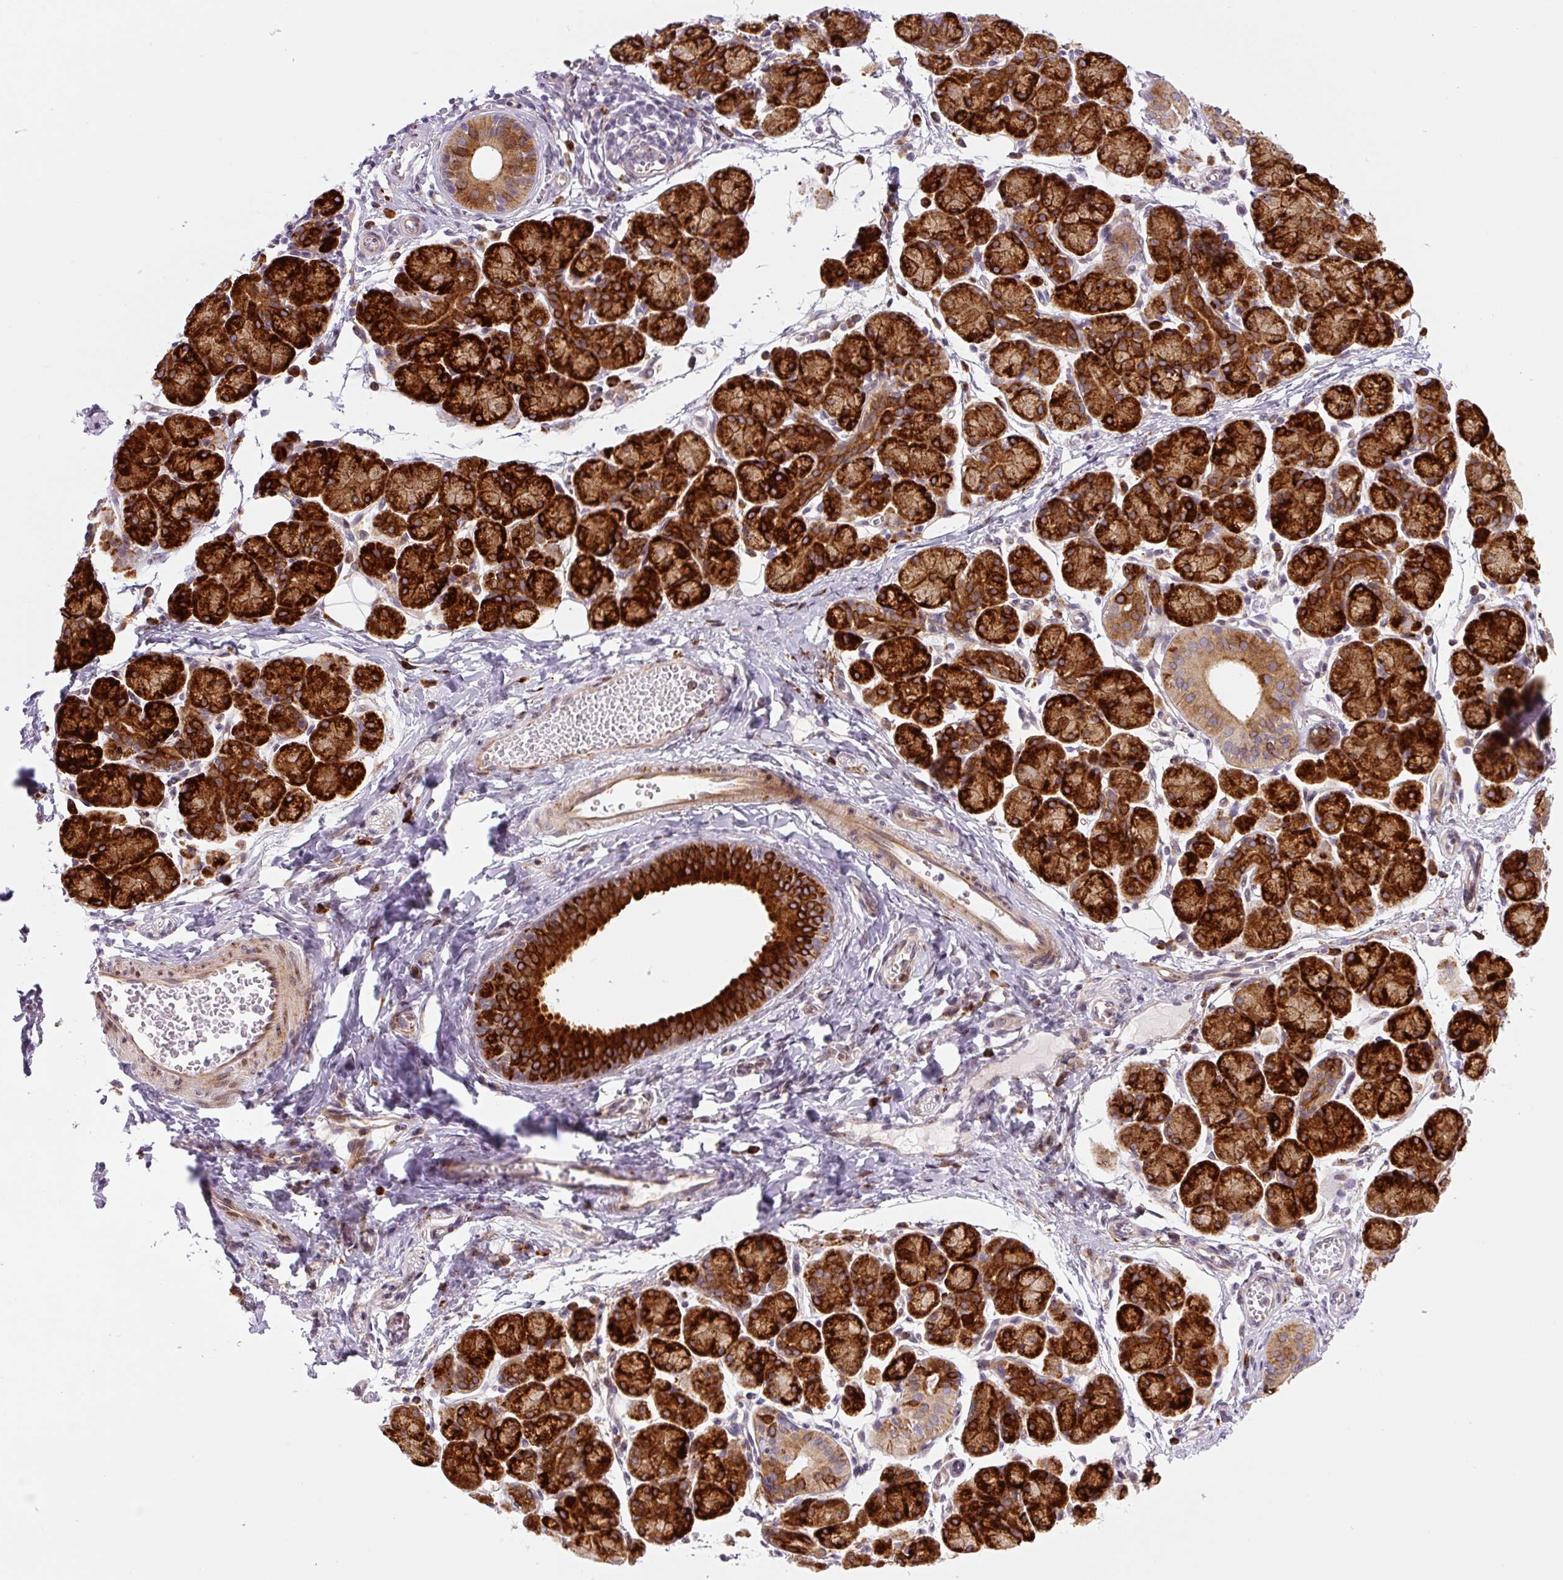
{"staining": {"intensity": "strong", "quantity": ">75%", "location": "cytoplasmic/membranous"}, "tissue": "salivary gland", "cell_type": "Glandular cells", "image_type": "normal", "snomed": [{"axis": "morphology", "description": "Normal tissue, NOS"}, {"axis": "morphology", "description": "Inflammation, NOS"}, {"axis": "topography", "description": "Lymph node"}, {"axis": "topography", "description": "Salivary gland"}], "caption": "A micrograph showing strong cytoplasmic/membranous expression in about >75% of glandular cells in normal salivary gland, as visualized by brown immunohistochemical staining.", "gene": "DISP3", "patient": {"sex": "male", "age": 3}}